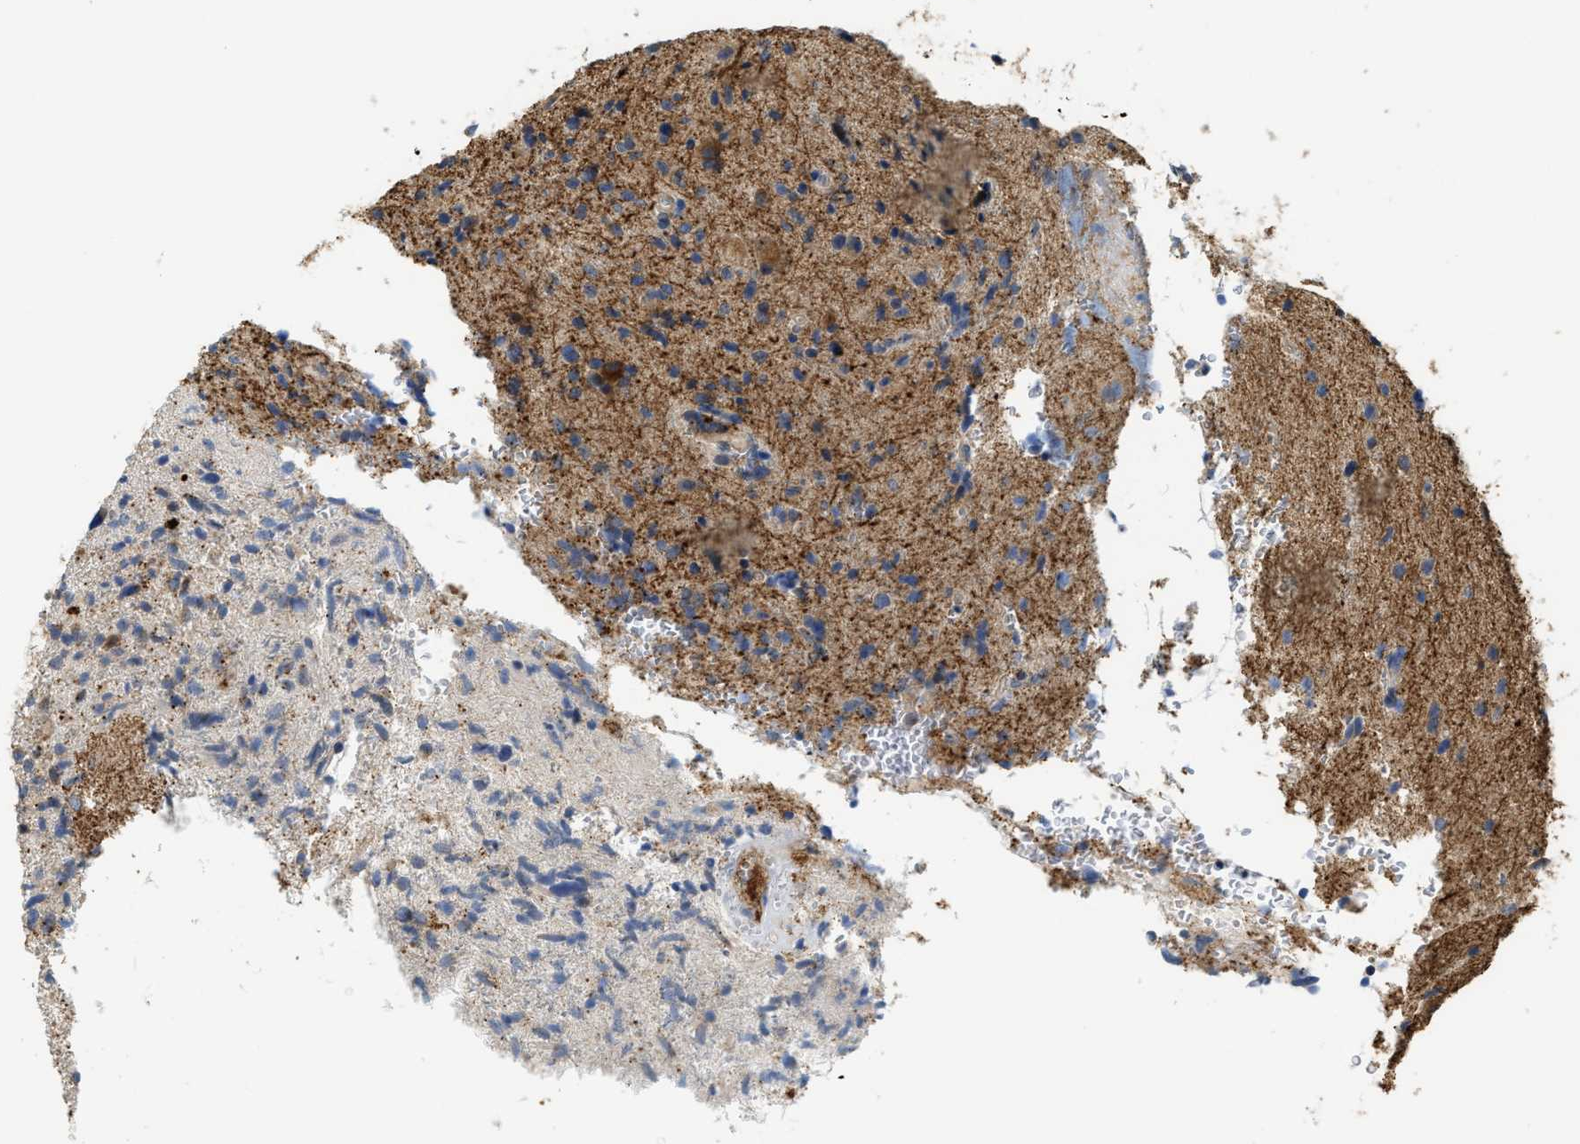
{"staining": {"intensity": "moderate", "quantity": "<25%", "location": "cytoplasmic/membranous"}, "tissue": "glioma", "cell_type": "Tumor cells", "image_type": "cancer", "snomed": [{"axis": "morphology", "description": "Glioma, malignant, High grade"}, {"axis": "topography", "description": "Brain"}], "caption": "Malignant glioma (high-grade) stained for a protein (brown) exhibits moderate cytoplasmic/membranous positive expression in approximately <25% of tumor cells.", "gene": "KLHDC10", "patient": {"sex": "male", "age": 72}}